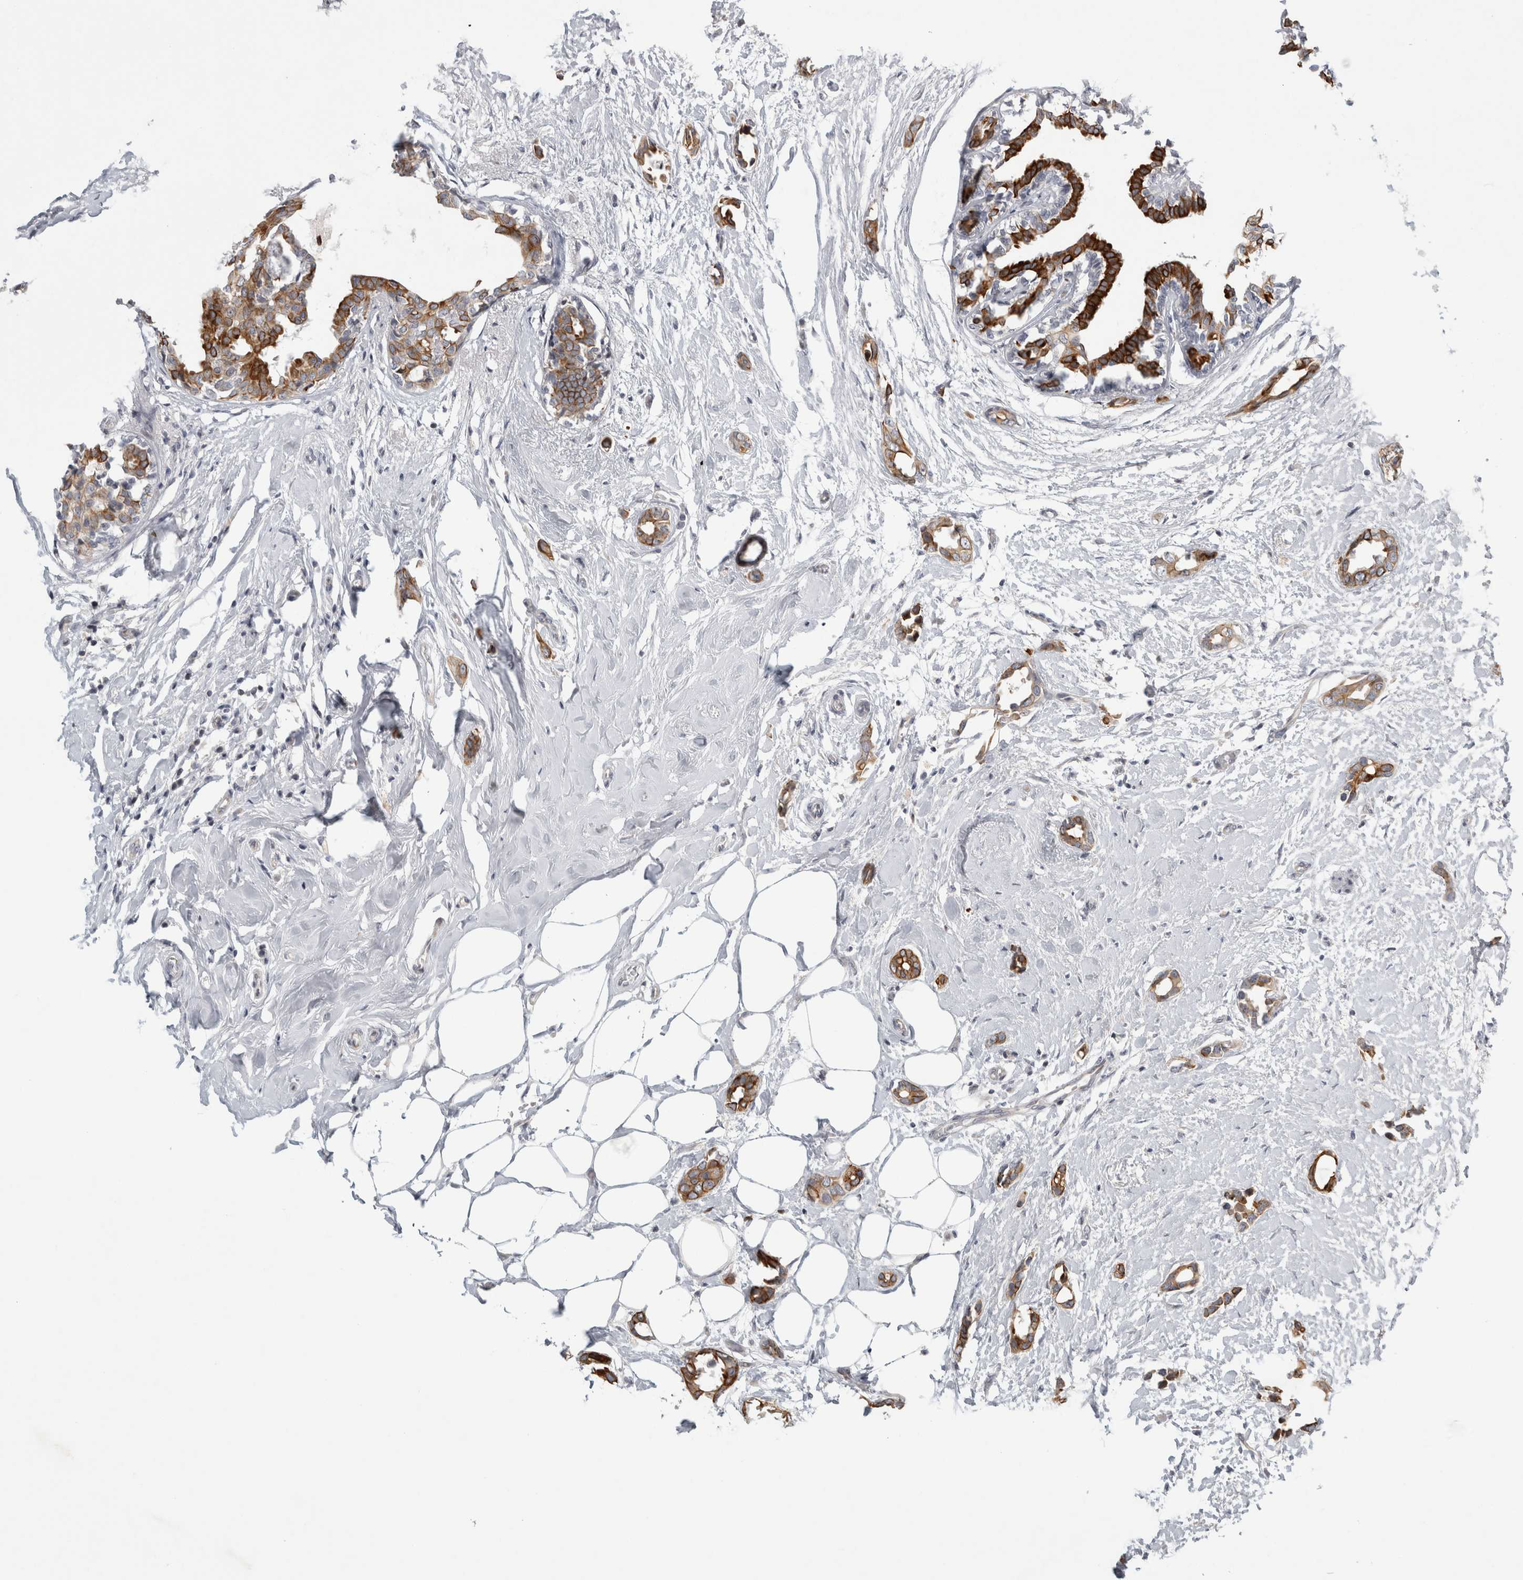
{"staining": {"intensity": "moderate", "quantity": ">75%", "location": "cytoplasmic/membranous"}, "tissue": "breast cancer", "cell_type": "Tumor cells", "image_type": "cancer", "snomed": [{"axis": "morphology", "description": "Duct carcinoma"}, {"axis": "topography", "description": "Breast"}], "caption": "Breast cancer was stained to show a protein in brown. There is medium levels of moderate cytoplasmic/membranous staining in approximately >75% of tumor cells.", "gene": "UTP25", "patient": {"sex": "female", "age": 55}}